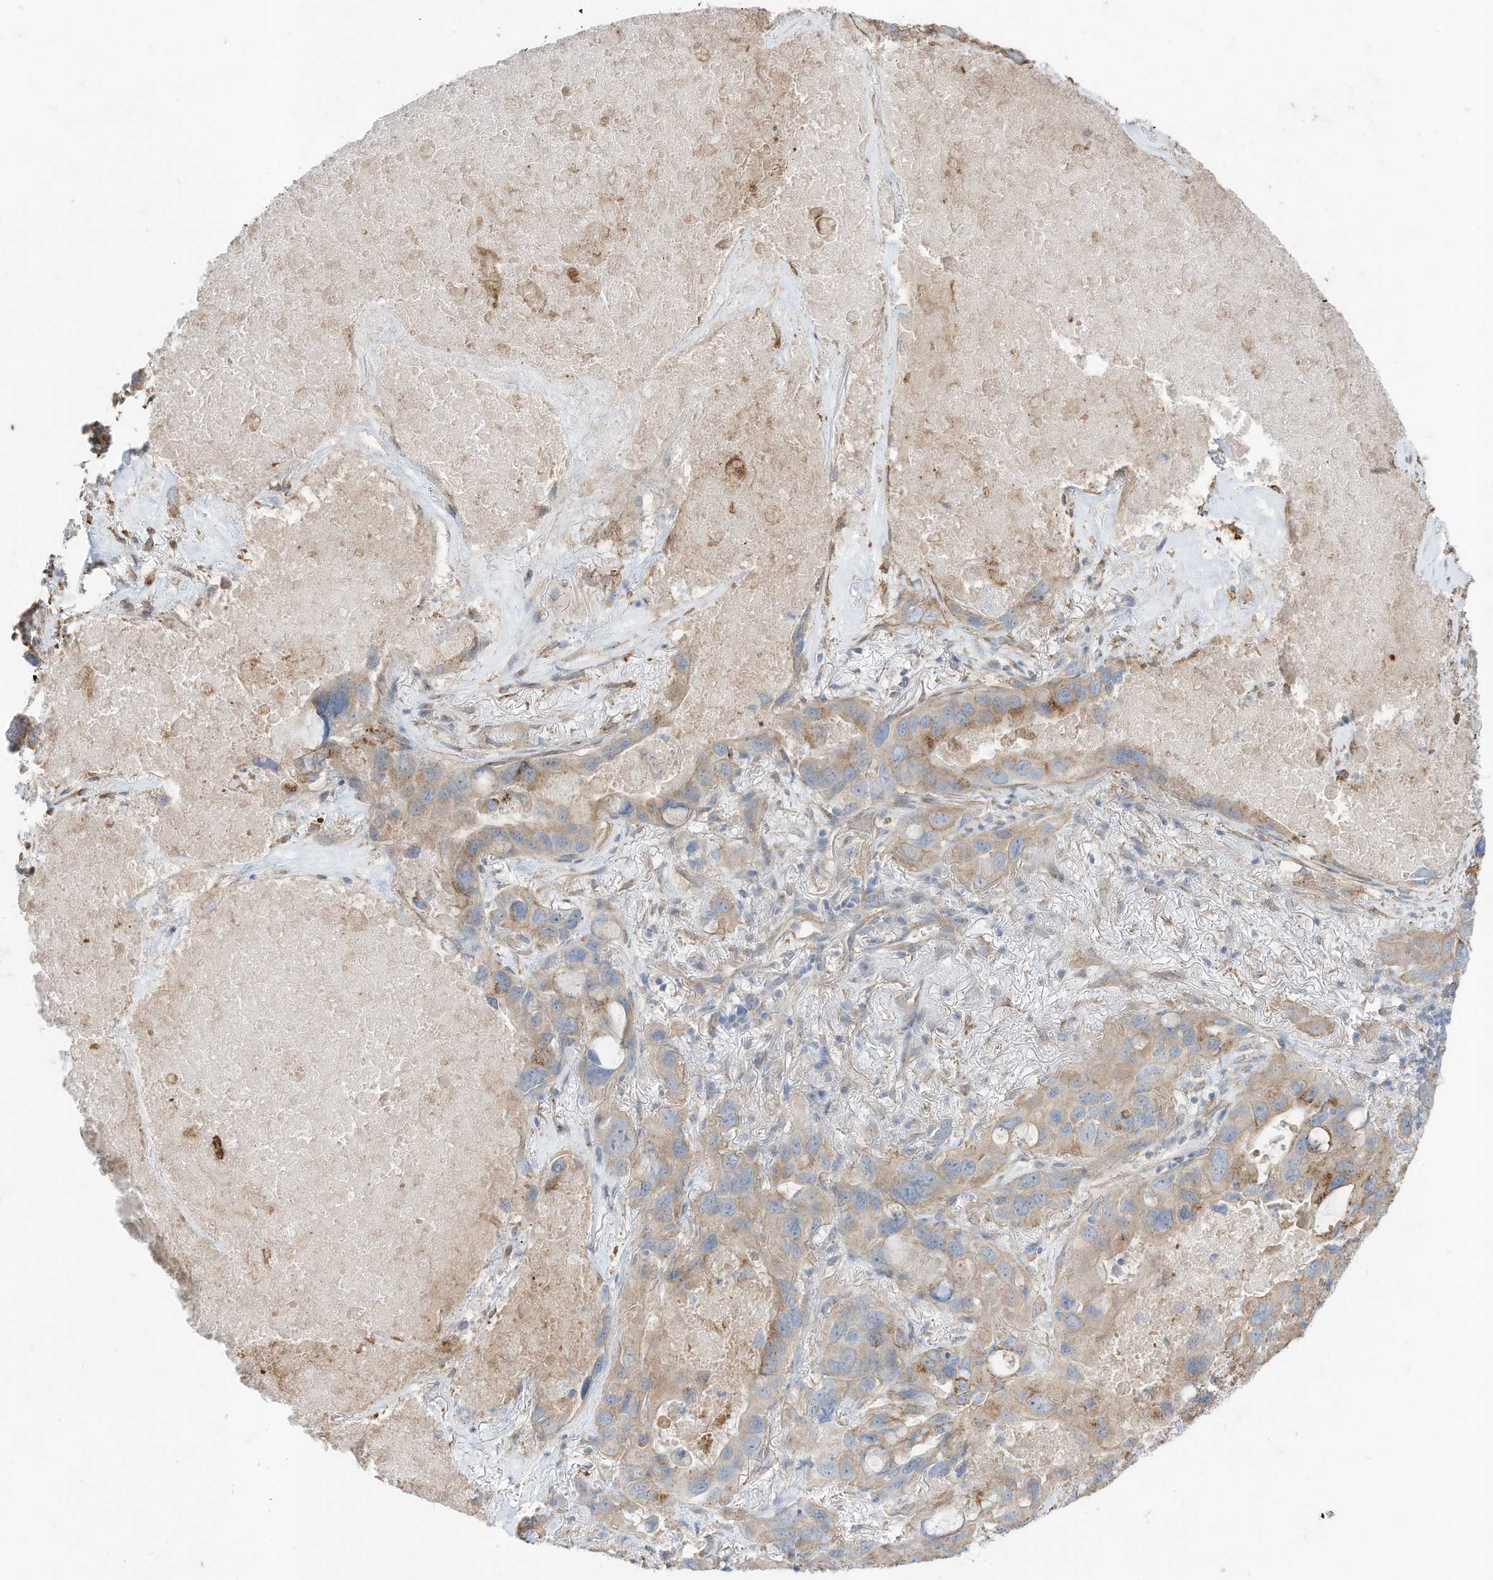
{"staining": {"intensity": "moderate", "quantity": ">75%", "location": "cytoplasmic/membranous"}, "tissue": "lung cancer", "cell_type": "Tumor cells", "image_type": "cancer", "snomed": [{"axis": "morphology", "description": "Squamous cell carcinoma, NOS"}, {"axis": "topography", "description": "Lung"}], "caption": "There is medium levels of moderate cytoplasmic/membranous positivity in tumor cells of squamous cell carcinoma (lung), as demonstrated by immunohistochemical staining (brown color).", "gene": "SLC17A7", "patient": {"sex": "female", "age": 73}}